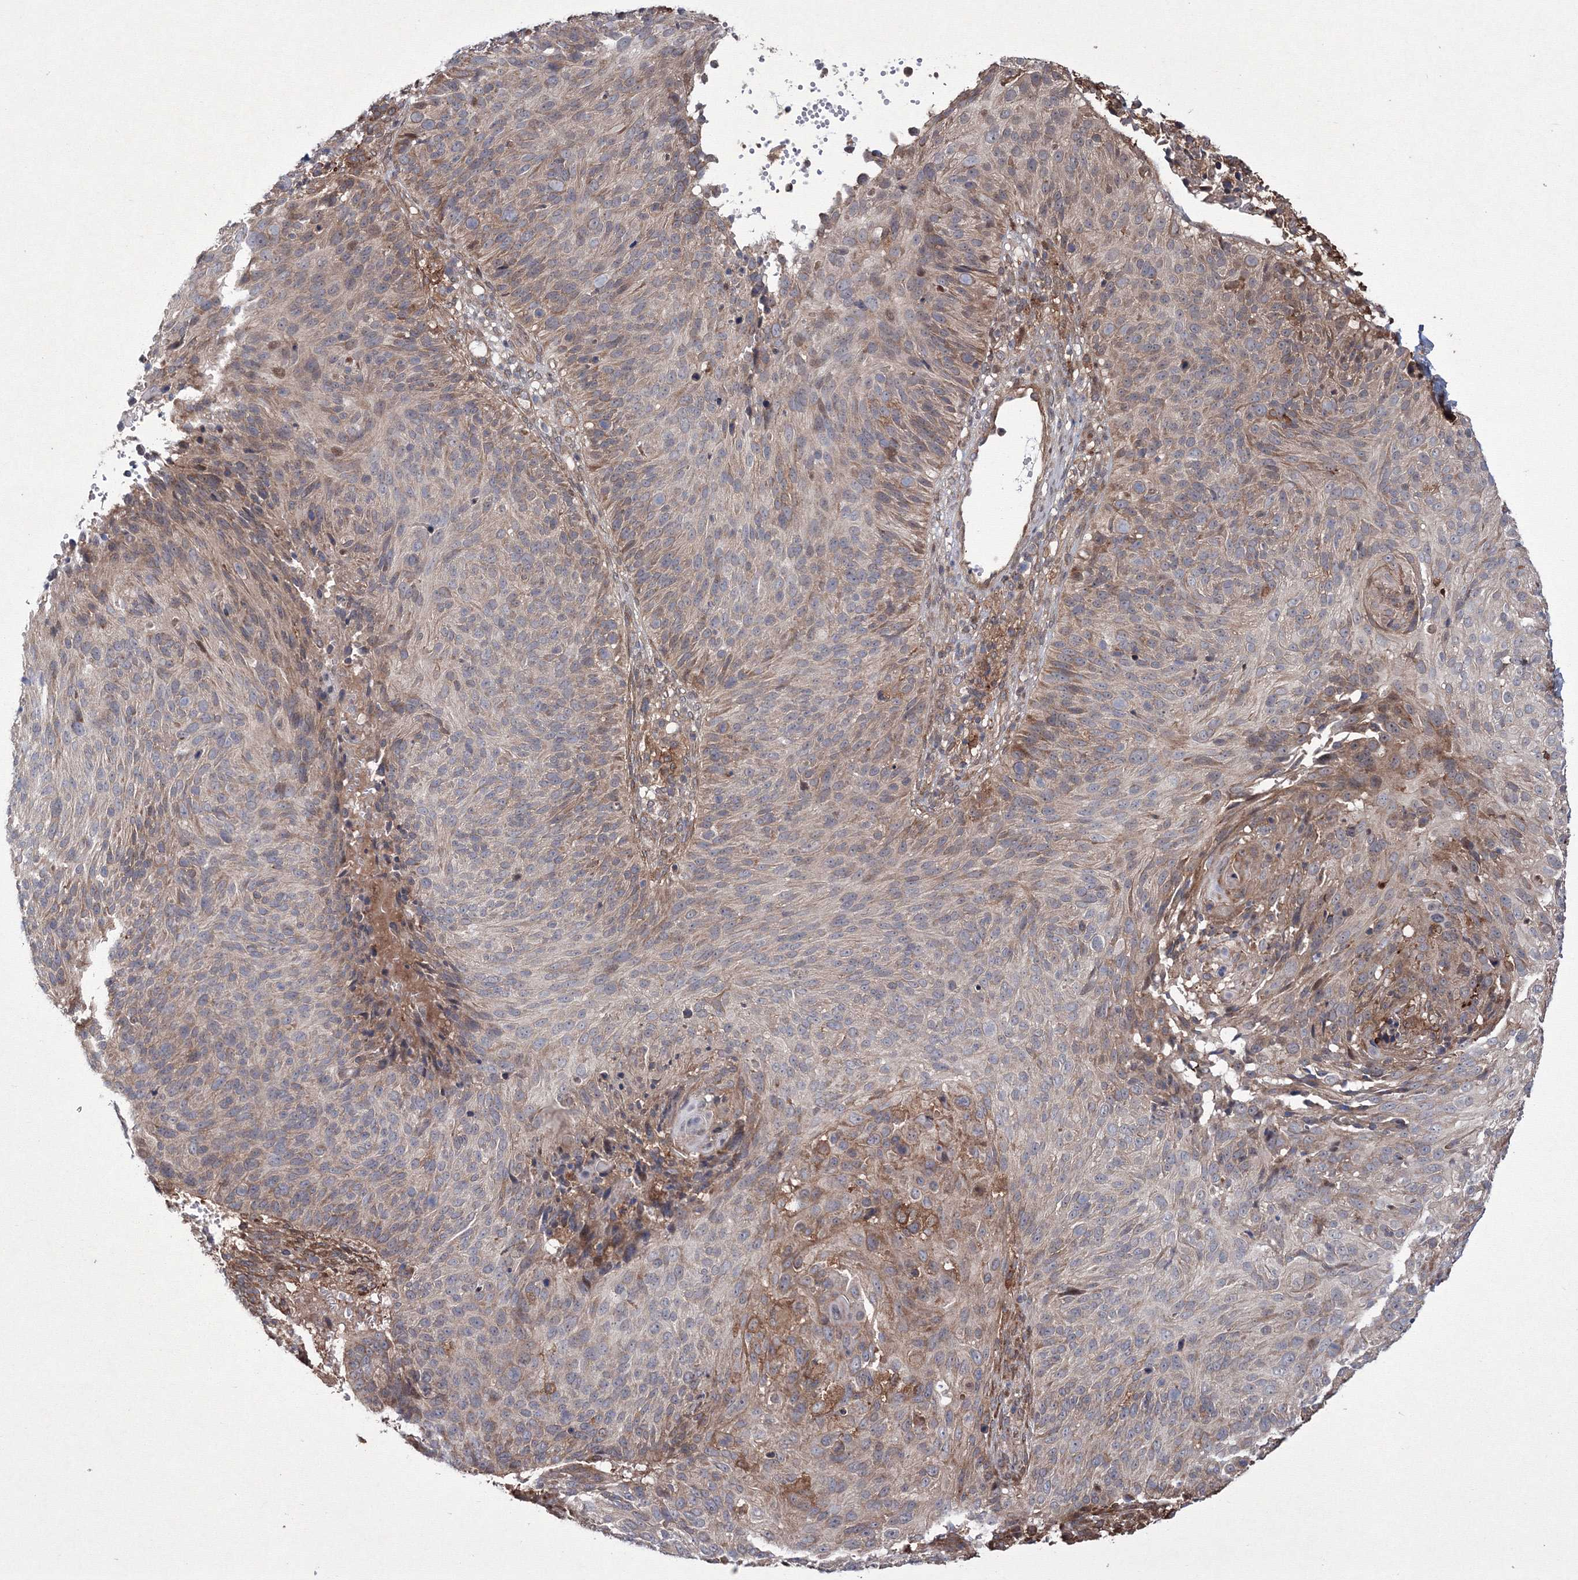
{"staining": {"intensity": "moderate", "quantity": "<25%", "location": "cytoplasmic/membranous"}, "tissue": "cervical cancer", "cell_type": "Tumor cells", "image_type": "cancer", "snomed": [{"axis": "morphology", "description": "Squamous cell carcinoma, NOS"}, {"axis": "topography", "description": "Cervix"}], "caption": "Human squamous cell carcinoma (cervical) stained with a brown dye displays moderate cytoplasmic/membranous positive positivity in approximately <25% of tumor cells.", "gene": "RANBP3L", "patient": {"sex": "female", "age": 74}}